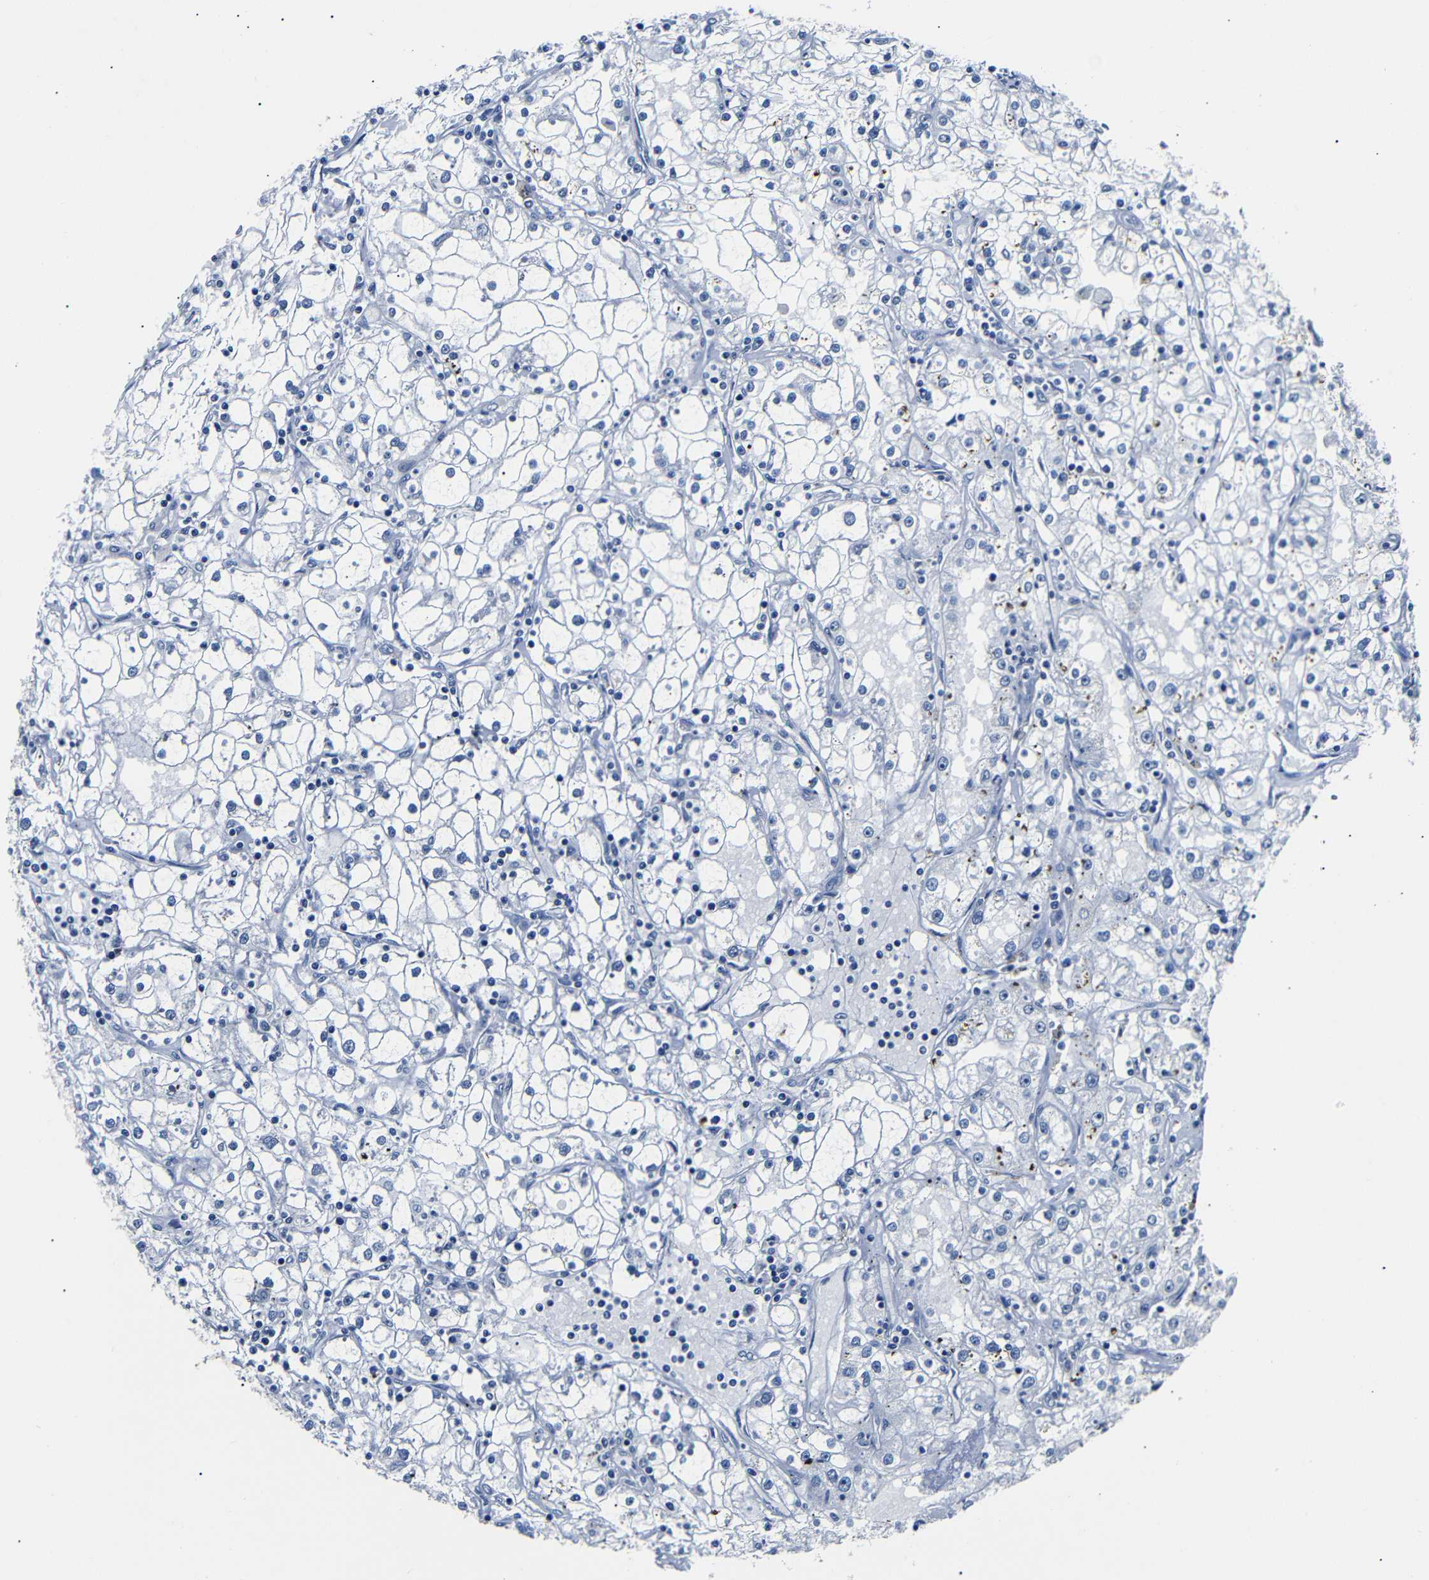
{"staining": {"intensity": "negative", "quantity": "none", "location": "none"}, "tissue": "renal cancer", "cell_type": "Tumor cells", "image_type": "cancer", "snomed": [{"axis": "morphology", "description": "Adenocarcinoma, NOS"}, {"axis": "topography", "description": "Kidney"}], "caption": "There is no significant expression in tumor cells of adenocarcinoma (renal).", "gene": "GAP43", "patient": {"sex": "male", "age": 56}}